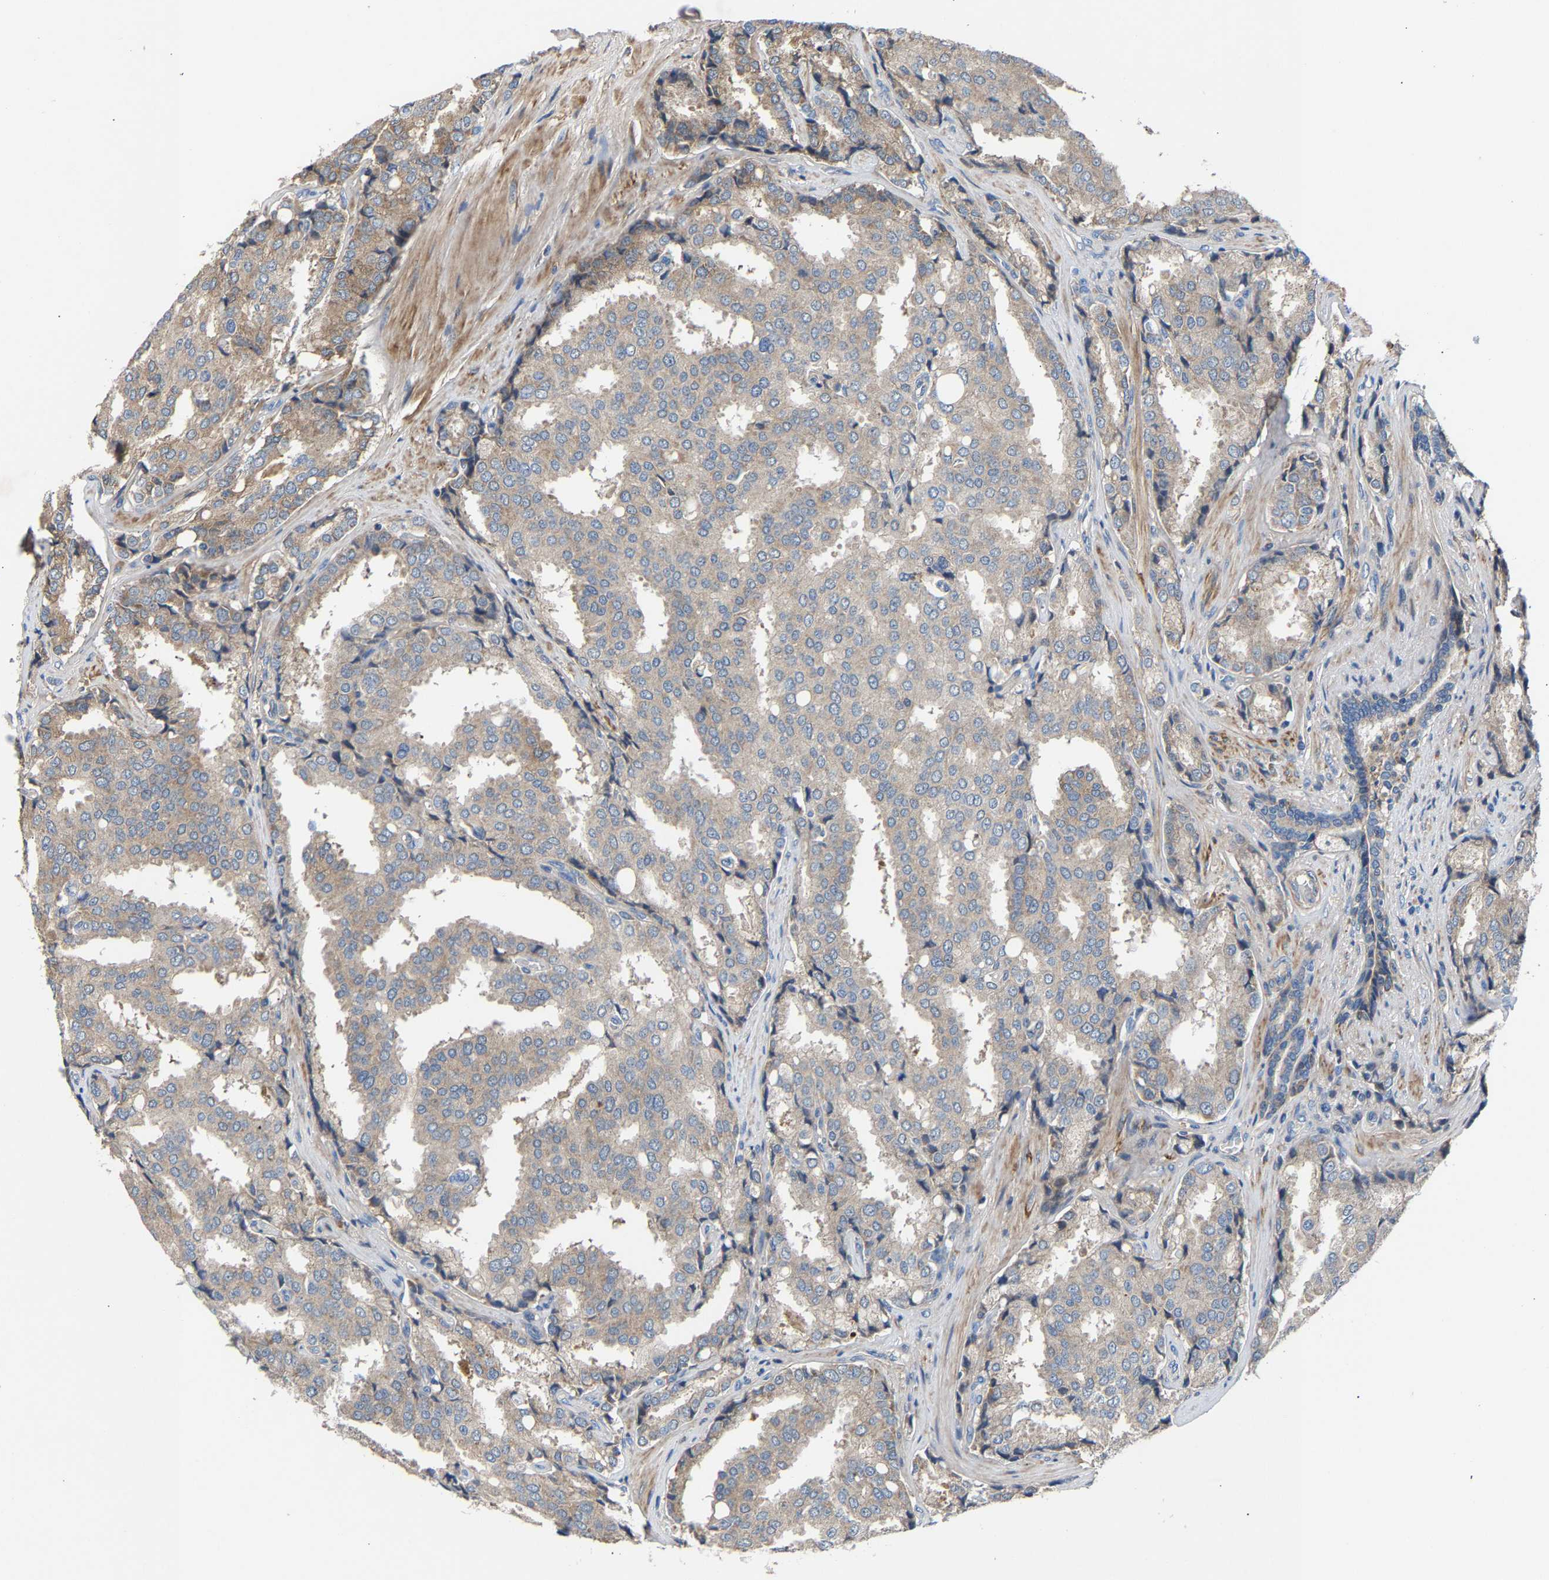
{"staining": {"intensity": "weak", "quantity": "<25%", "location": "cytoplasmic/membranous"}, "tissue": "prostate cancer", "cell_type": "Tumor cells", "image_type": "cancer", "snomed": [{"axis": "morphology", "description": "Adenocarcinoma, High grade"}, {"axis": "topography", "description": "Prostate"}], "caption": "High magnification brightfield microscopy of adenocarcinoma (high-grade) (prostate) stained with DAB (brown) and counterstained with hematoxylin (blue): tumor cells show no significant expression. The staining is performed using DAB (3,3'-diaminobenzidine) brown chromogen with nuclei counter-stained in using hematoxylin.", "gene": "CCDC171", "patient": {"sex": "male", "age": 50}}